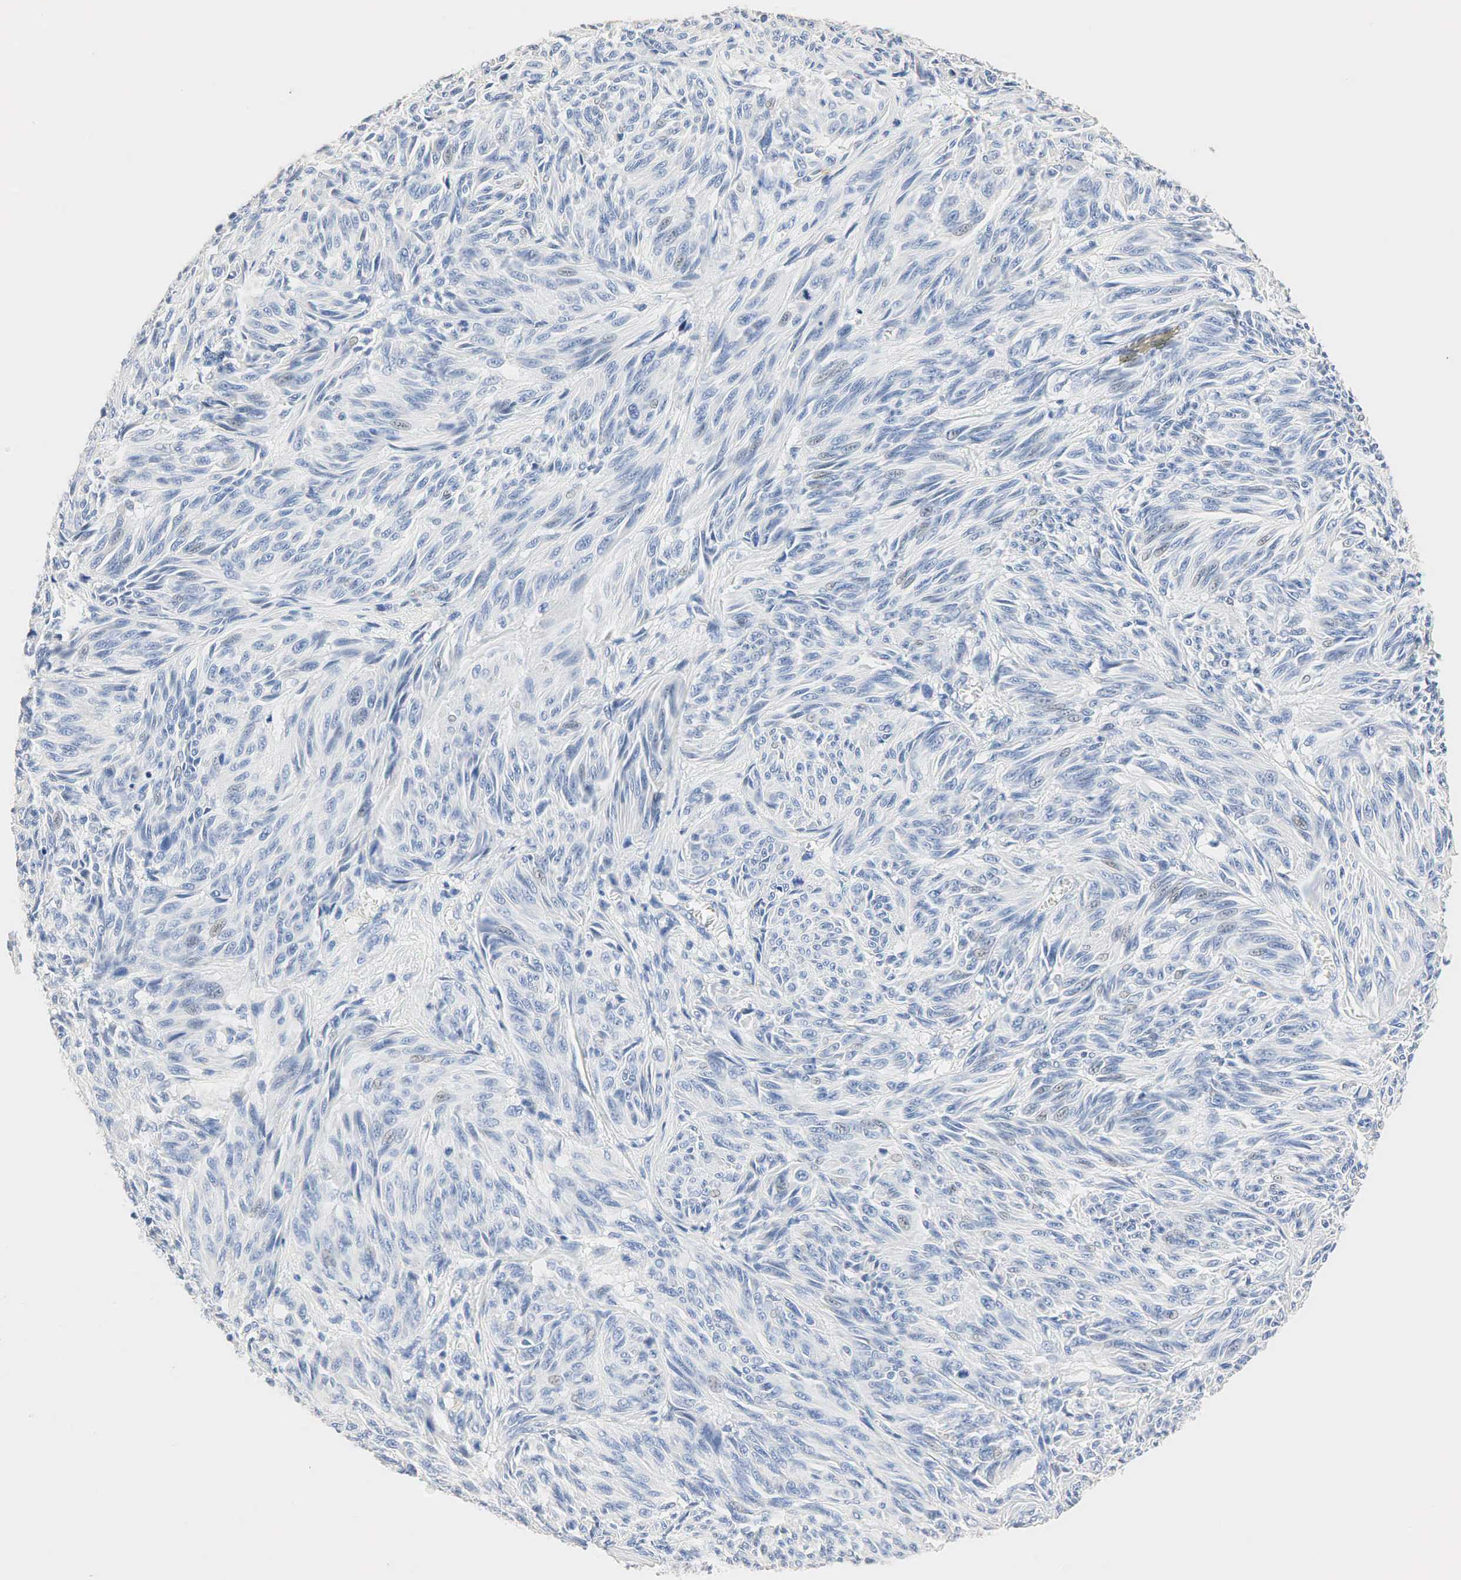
{"staining": {"intensity": "weak", "quantity": "<25%", "location": "cytoplasmic/membranous"}, "tissue": "melanoma", "cell_type": "Tumor cells", "image_type": "cancer", "snomed": [{"axis": "morphology", "description": "Malignant melanoma, NOS"}, {"axis": "topography", "description": "Skin"}], "caption": "Immunohistochemistry of human melanoma shows no staining in tumor cells.", "gene": "SST", "patient": {"sex": "male", "age": 54}}